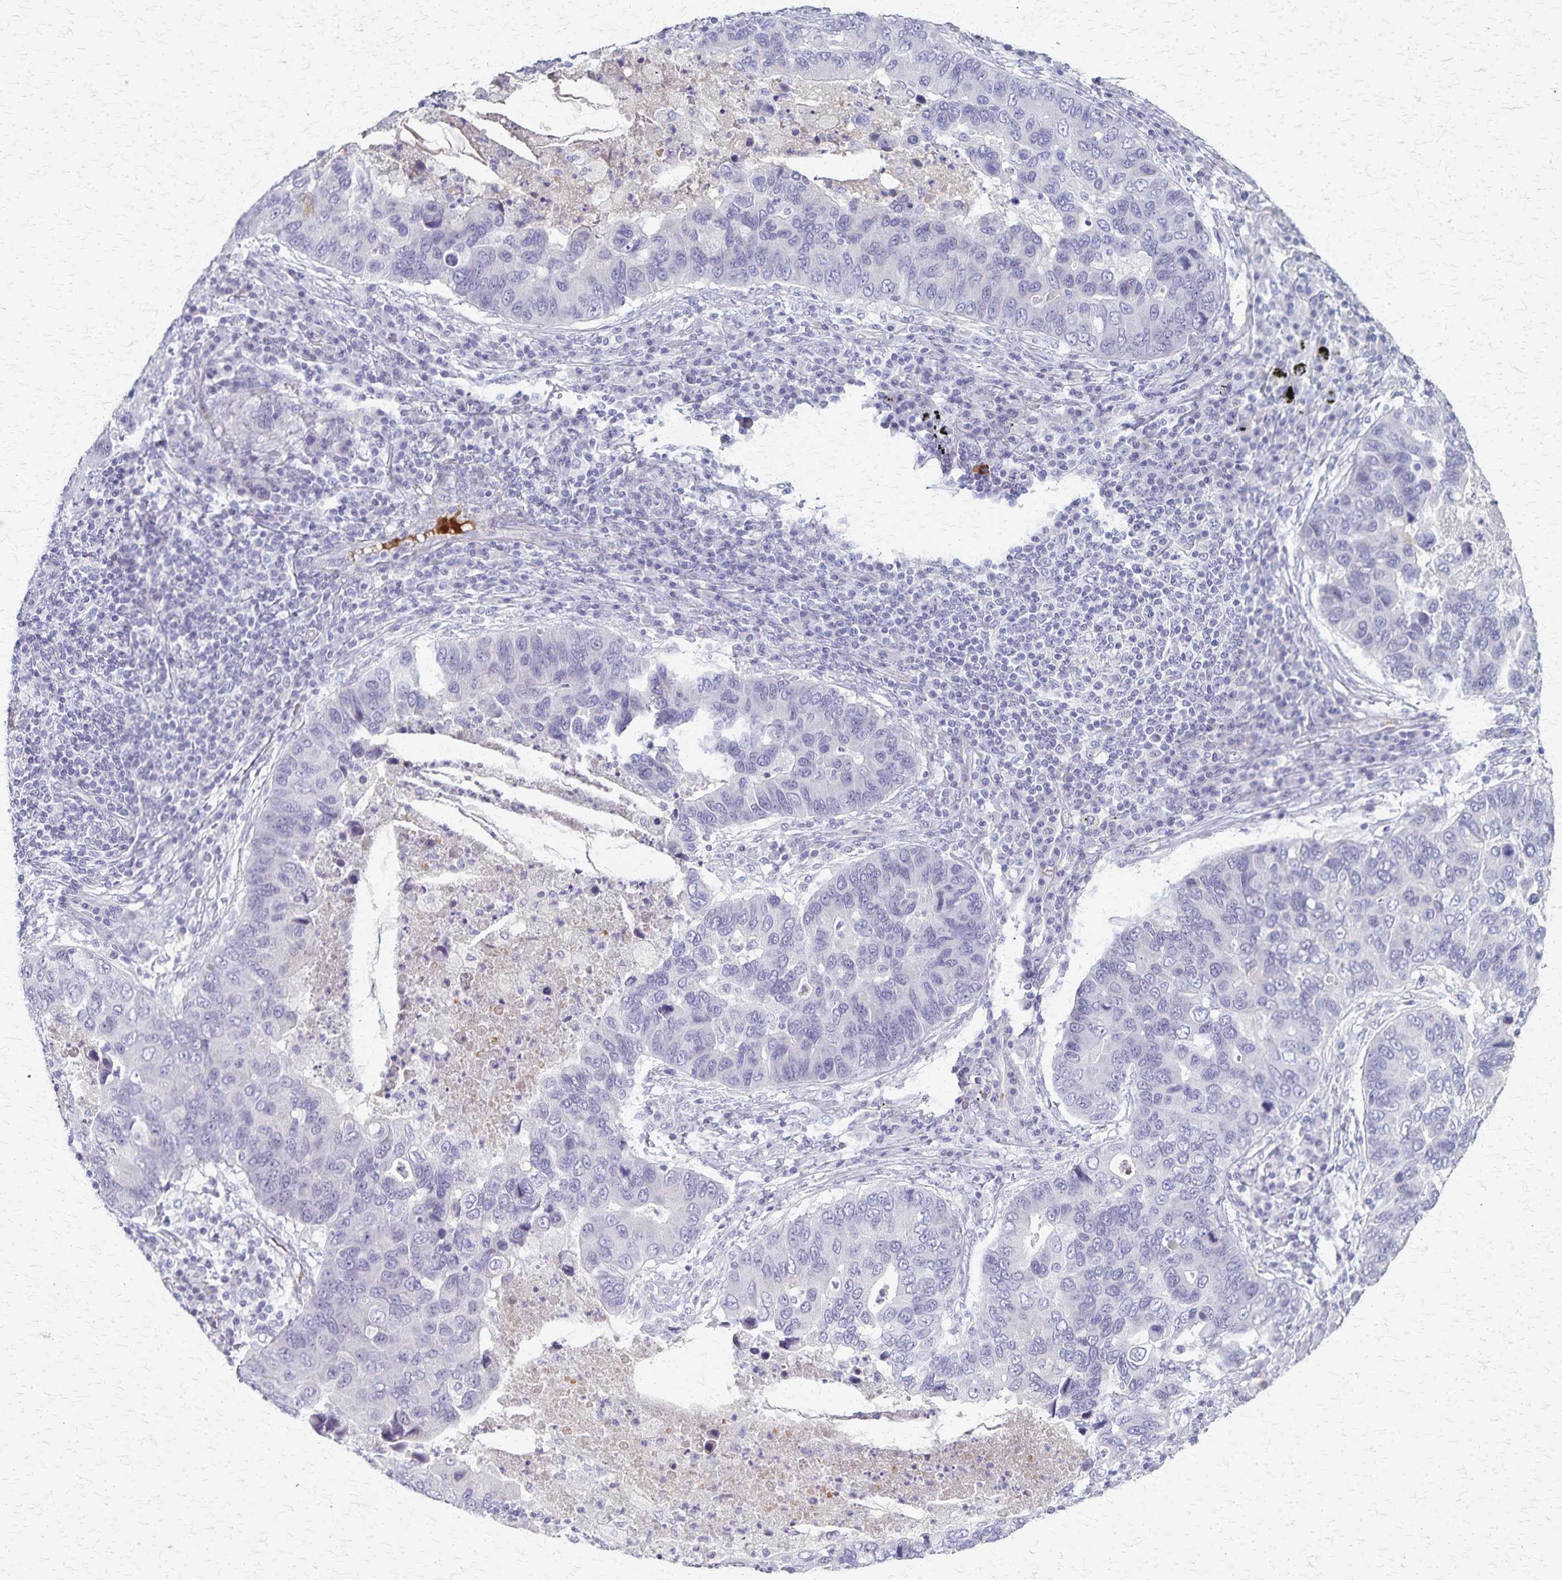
{"staining": {"intensity": "negative", "quantity": "none", "location": "none"}, "tissue": "lung cancer", "cell_type": "Tumor cells", "image_type": "cancer", "snomed": [{"axis": "morphology", "description": "Adenocarcinoma, NOS"}, {"axis": "morphology", "description": "Adenocarcinoma, metastatic, NOS"}, {"axis": "topography", "description": "Lymph node"}, {"axis": "topography", "description": "Lung"}], "caption": "The immunohistochemistry image has no significant staining in tumor cells of metastatic adenocarcinoma (lung) tissue.", "gene": "RASL10B", "patient": {"sex": "female", "age": 54}}